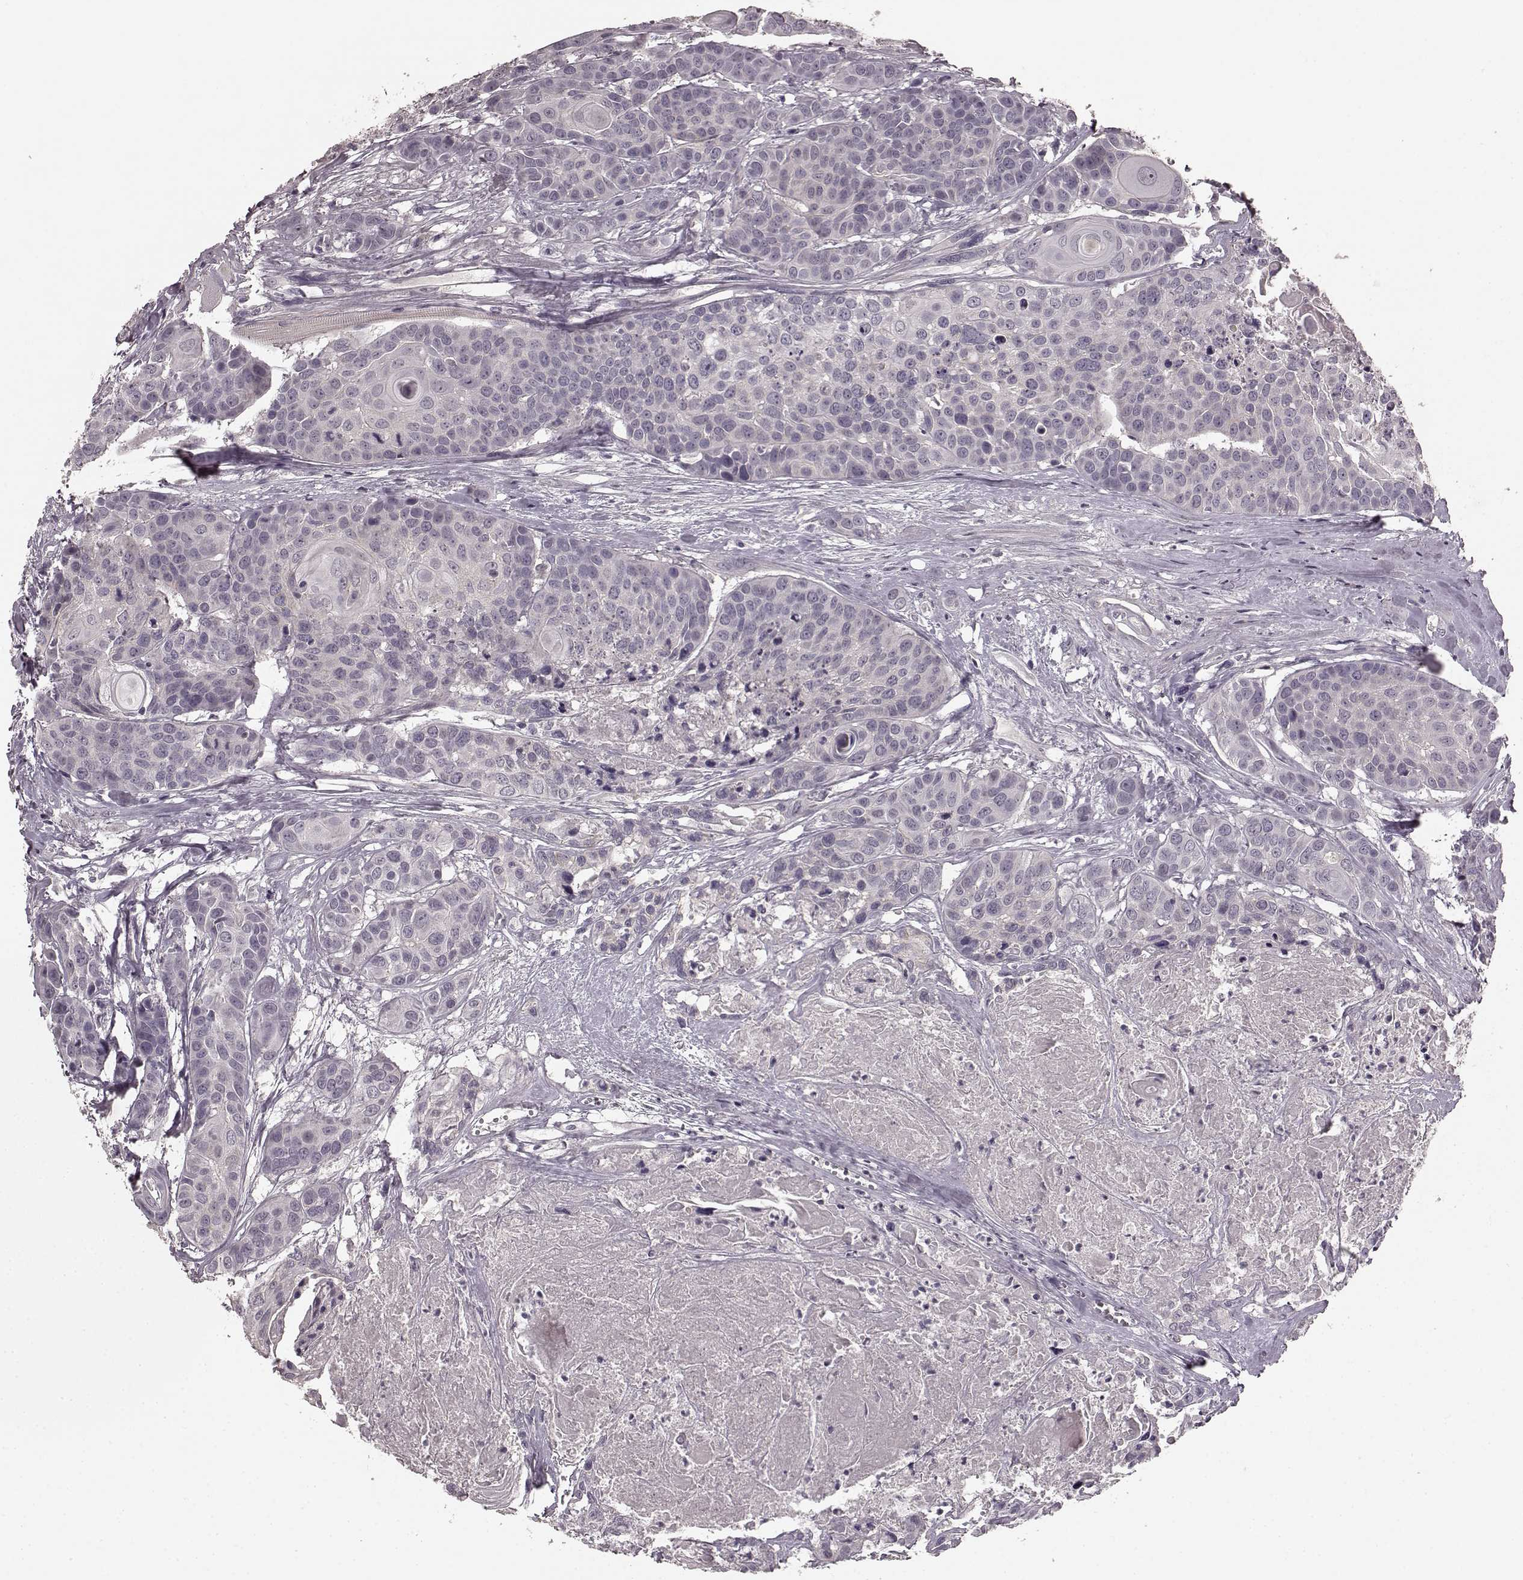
{"staining": {"intensity": "negative", "quantity": "none", "location": "none"}, "tissue": "head and neck cancer", "cell_type": "Tumor cells", "image_type": "cancer", "snomed": [{"axis": "morphology", "description": "Squamous cell carcinoma, NOS"}, {"axis": "topography", "description": "Oral tissue"}, {"axis": "topography", "description": "Head-Neck"}], "caption": "A photomicrograph of head and neck squamous cell carcinoma stained for a protein shows no brown staining in tumor cells.", "gene": "PRKCE", "patient": {"sex": "male", "age": 56}}